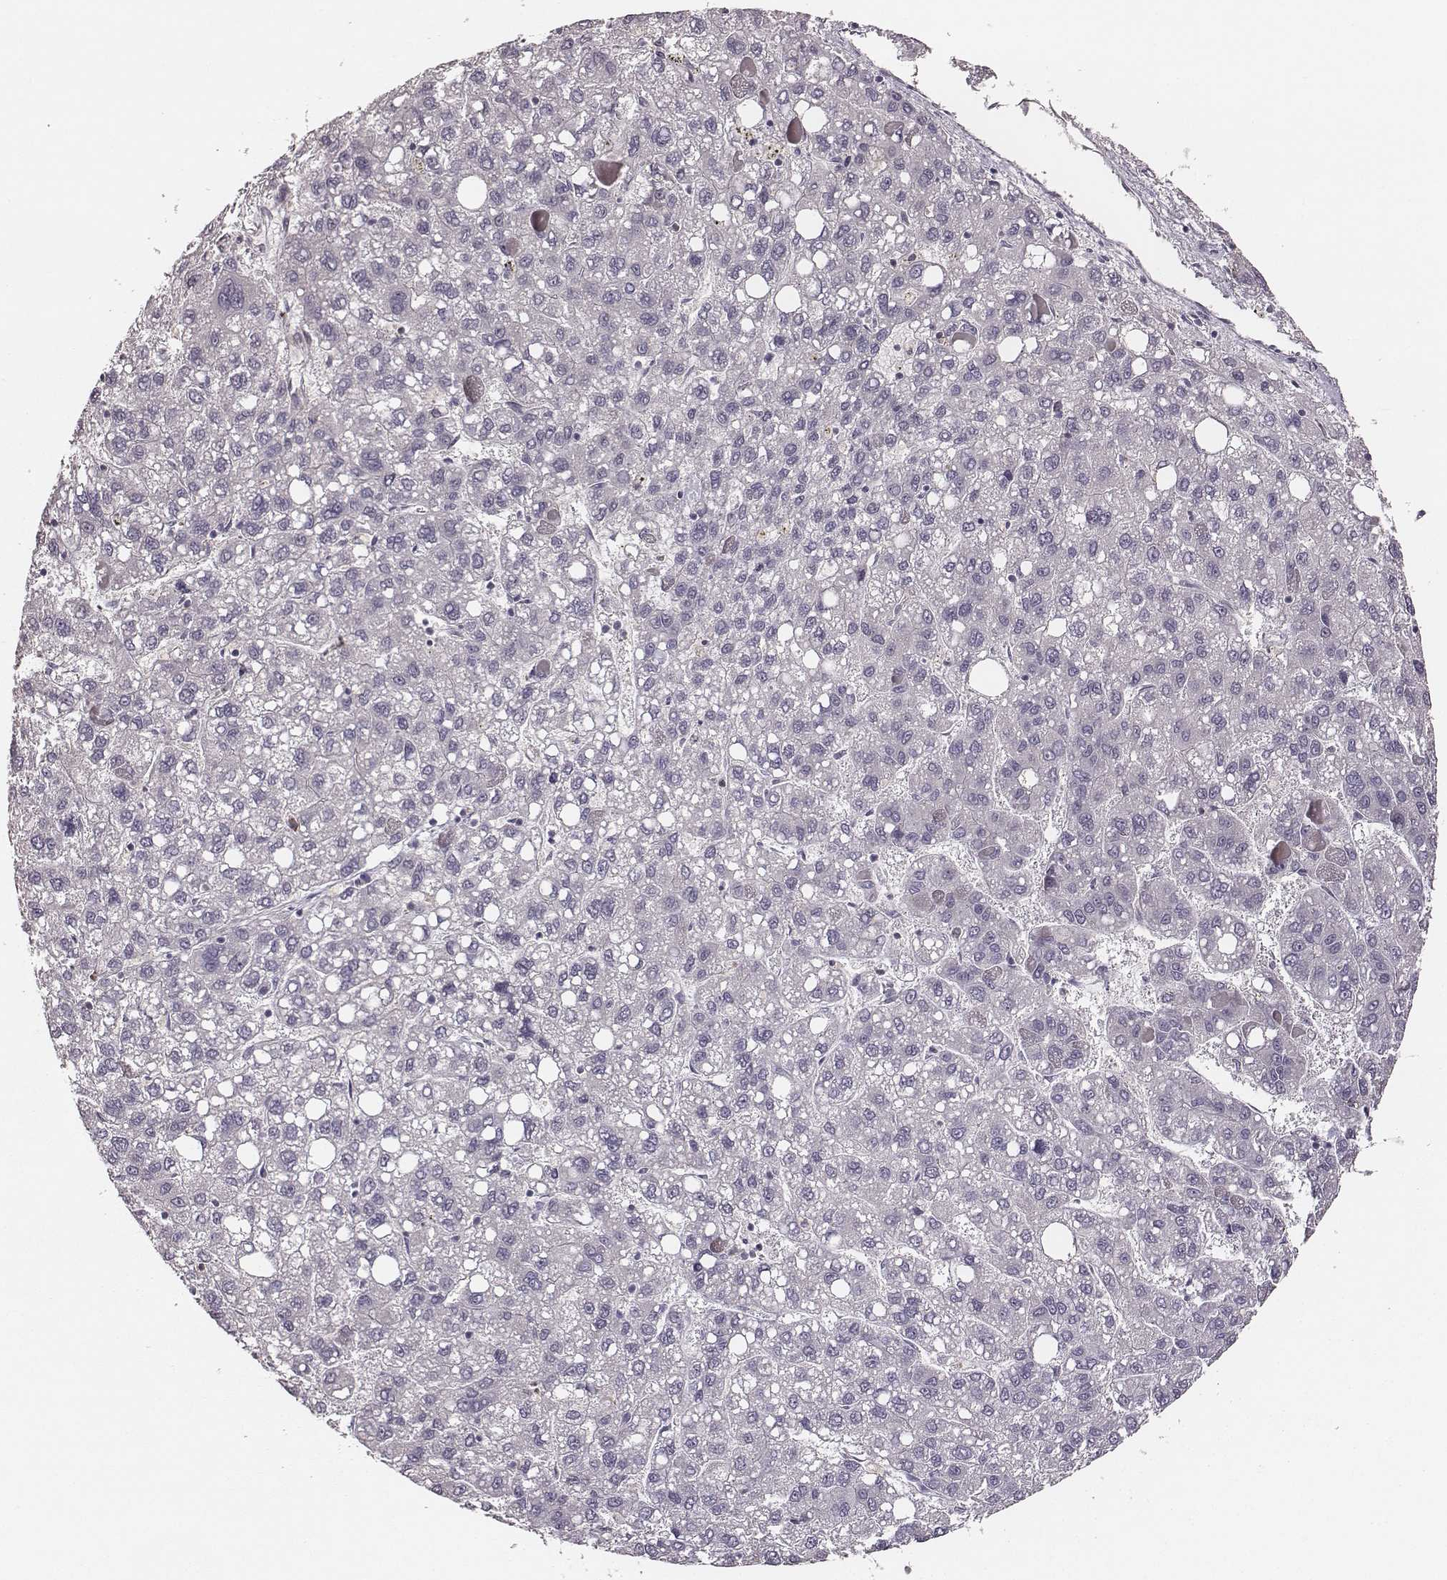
{"staining": {"intensity": "negative", "quantity": "none", "location": "none"}, "tissue": "liver cancer", "cell_type": "Tumor cells", "image_type": "cancer", "snomed": [{"axis": "morphology", "description": "Carcinoma, Hepatocellular, NOS"}, {"axis": "topography", "description": "Liver"}], "caption": "Human hepatocellular carcinoma (liver) stained for a protein using immunohistochemistry displays no staining in tumor cells.", "gene": "ZYX", "patient": {"sex": "female", "age": 82}}